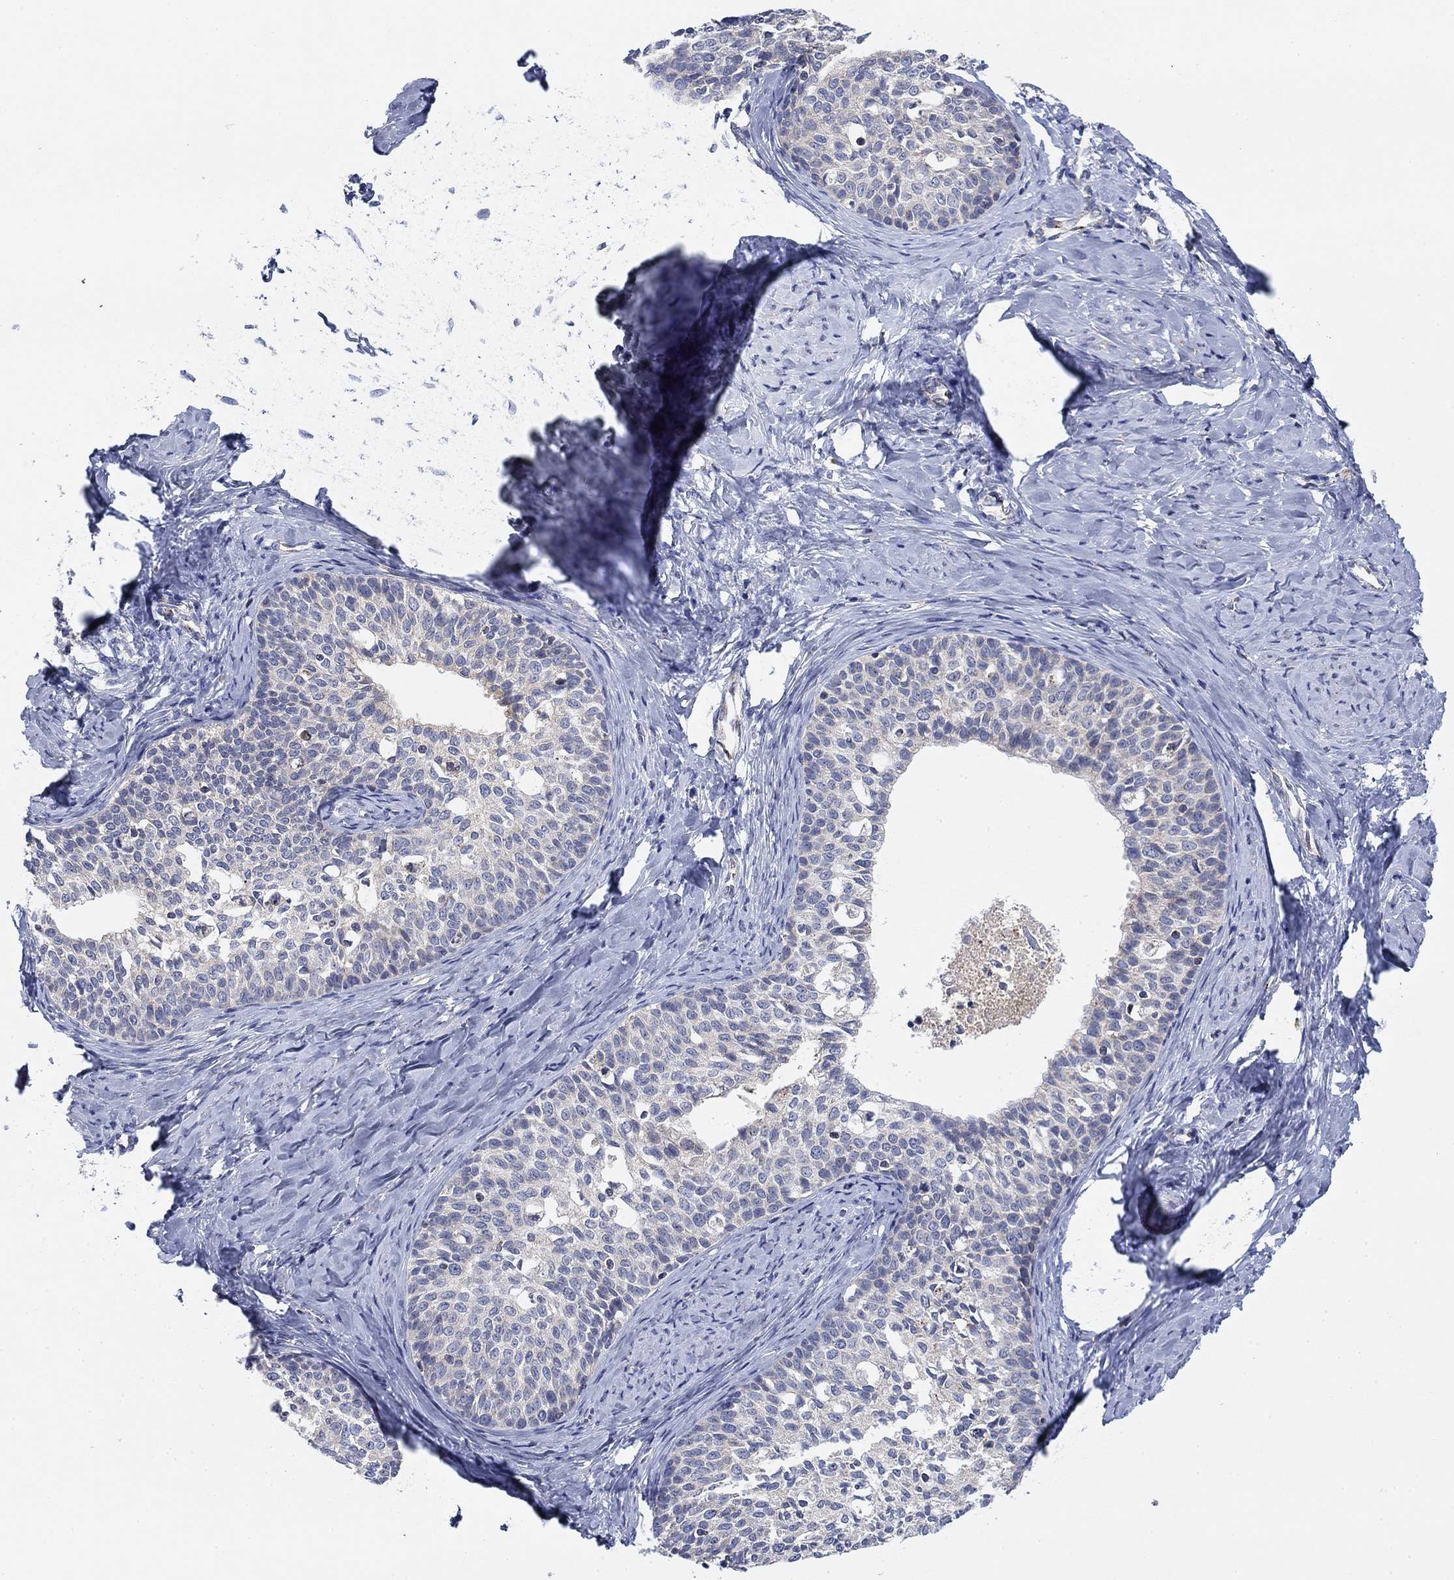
{"staining": {"intensity": "negative", "quantity": "none", "location": "none"}, "tissue": "cervical cancer", "cell_type": "Tumor cells", "image_type": "cancer", "snomed": [{"axis": "morphology", "description": "Squamous cell carcinoma, NOS"}, {"axis": "topography", "description": "Cervix"}], "caption": "Tumor cells show no significant protein positivity in cervical squamous cell carcinoma.", "gene": "NACAD", "patient": {"sex": "female", "age": 51}}